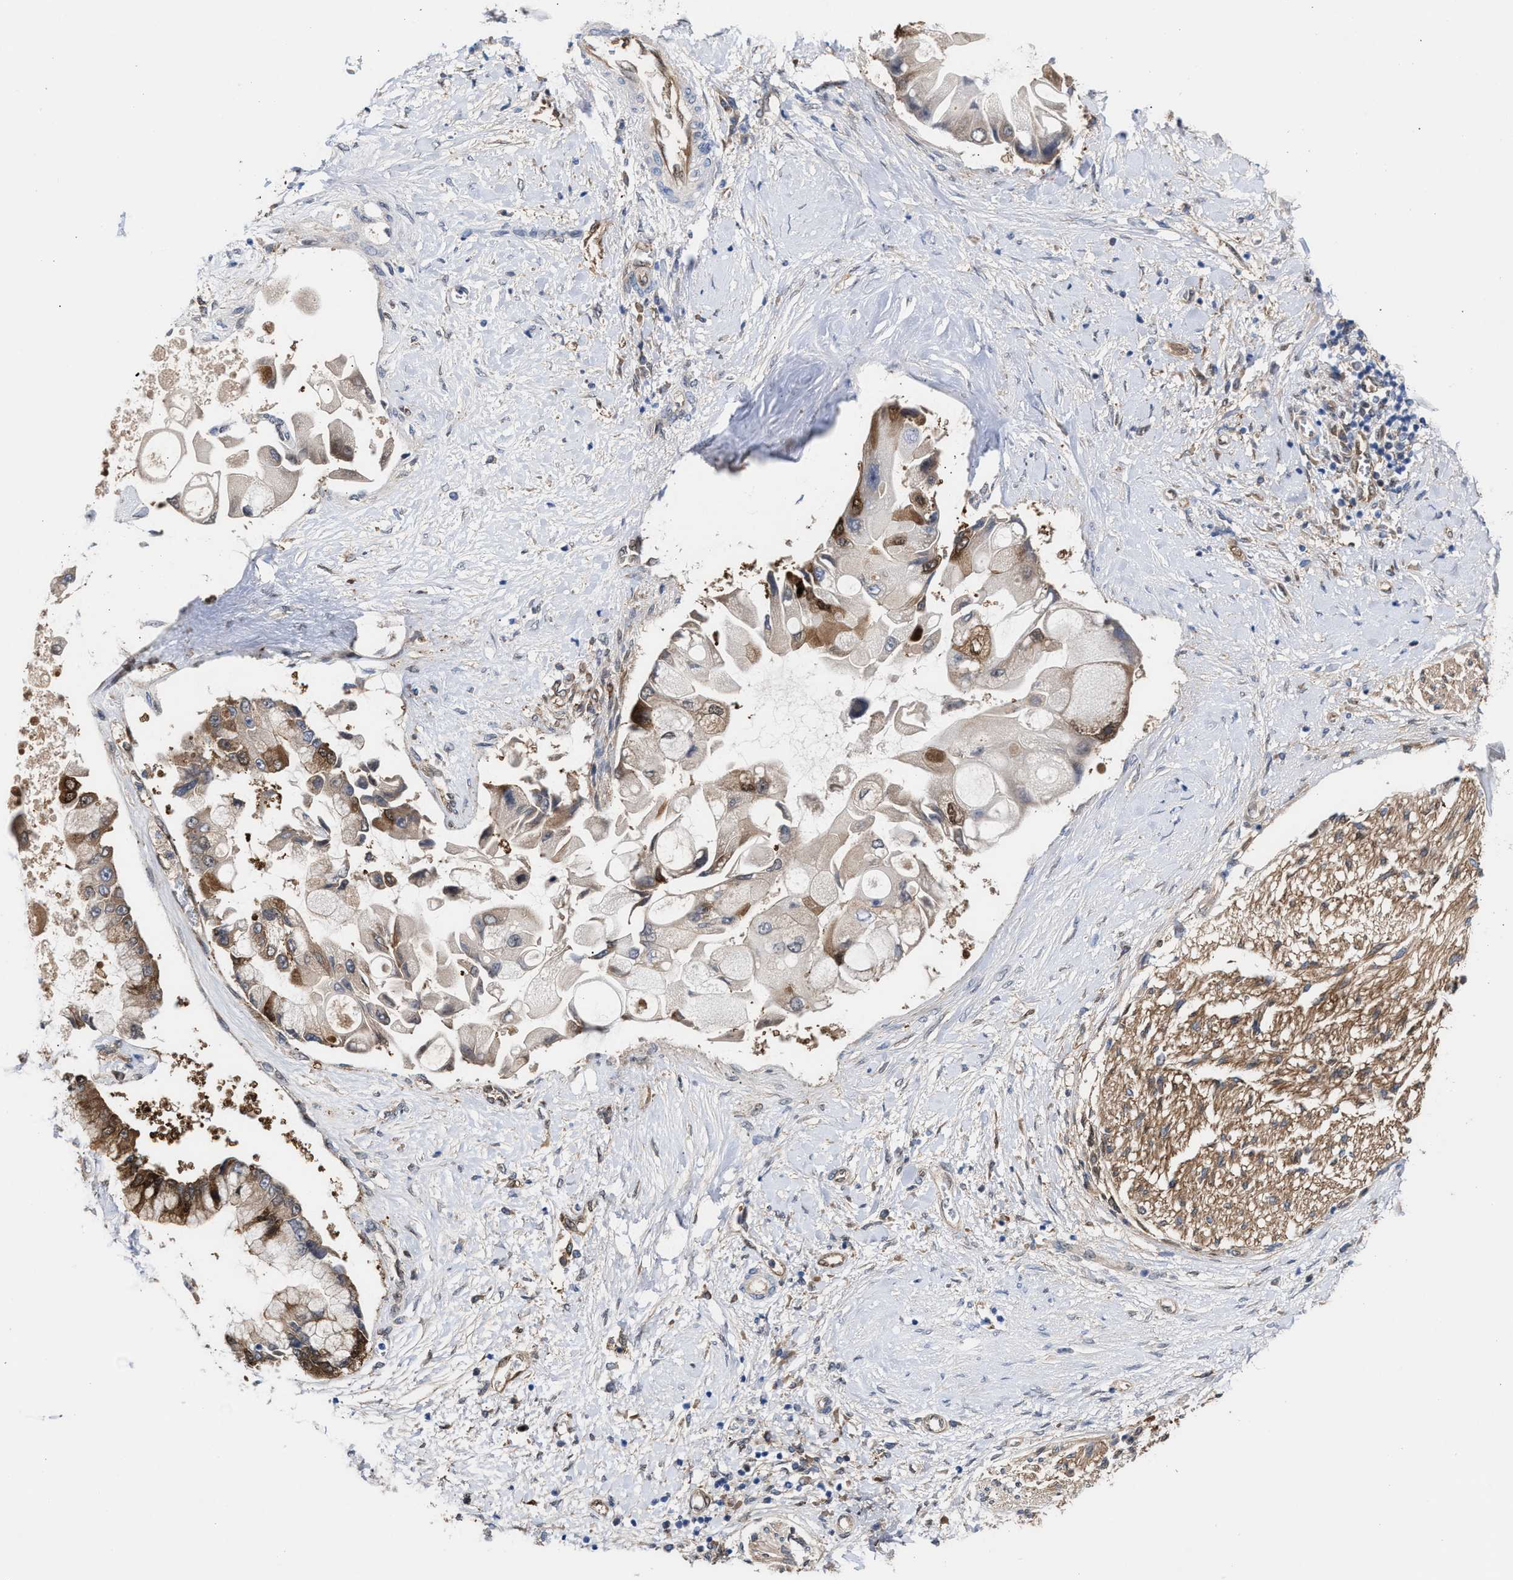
{"staining": {"intensity": "moderate", "quantity": "<25%", "location": "cytoplasmic/membranous,nuclear"}, "tissue": "liver cancer", "cell_type": "Tumor cells", "image_type": "cancer", "snomed": [{"axis": "morphology", "description": "Cholangiocarcinoma"}, {"axis": "topography", "description": "Liver"}], "caption": "Immunohistochemical staining of human liver cancer exhibits low levels of moderate cytoplasmic/membranous and nuclear staining in approximately <25% of tumor cells.", "gene": "TP53I3", "patient": {"sex": "male", "age": 50}}